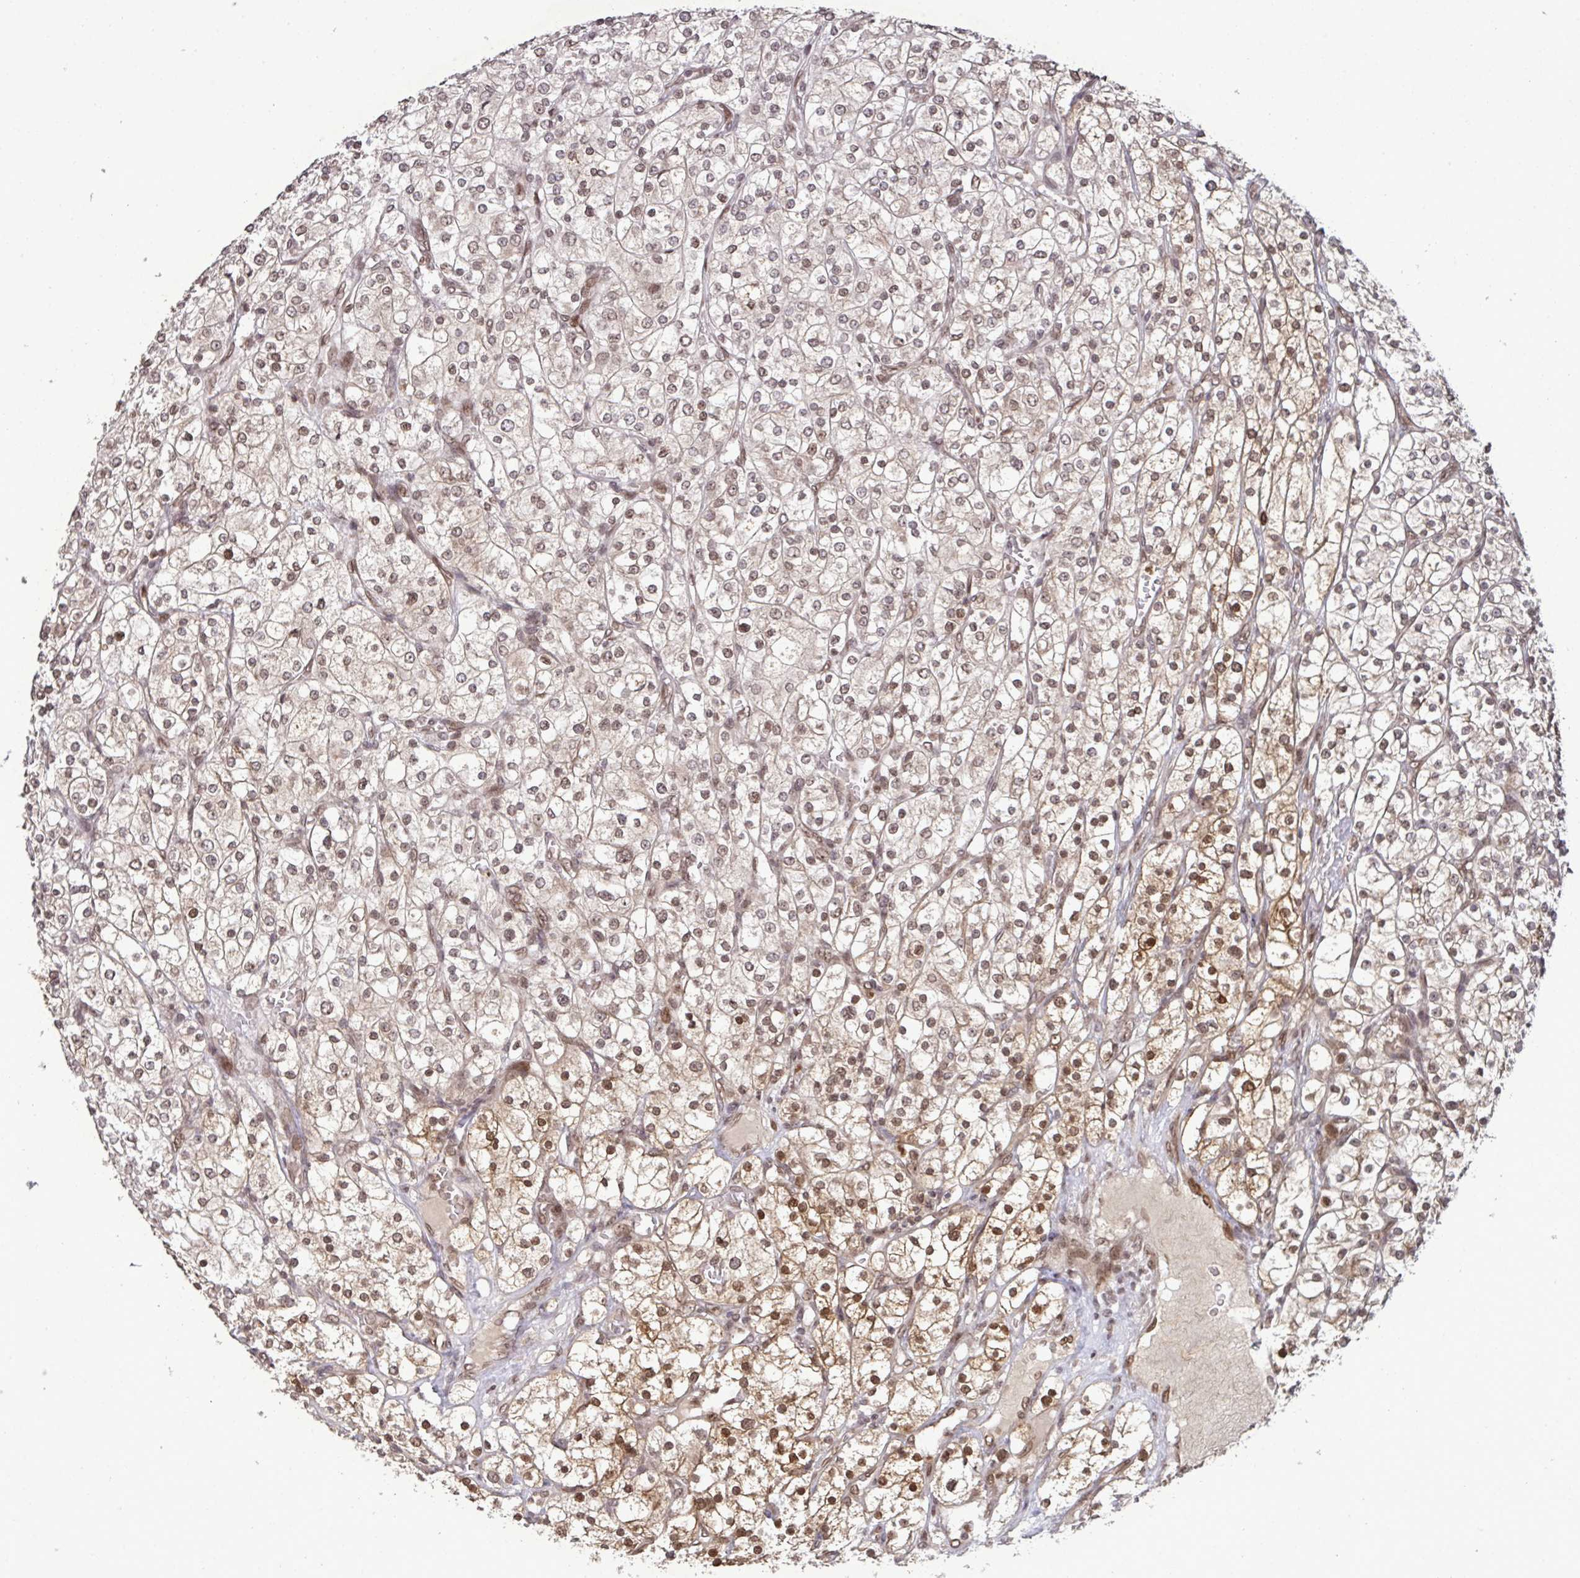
{"staining": {"intensity": "moderate", "quantity": "25%-75%", "location": "cytoplasmic/membranous,nuclear"}, "tissue": "renal cancer", "cell_type": "Tumor cells", "image_type": "cancer", "snomed": [{"axis": "morphology", "description": "Adenocarcinoma, NOS"}, {"axis": "topography", "description": "Kidney"}], "caption": "DAB (3,3'-diaminobenzidine) immunohistochemical staining of adenocarcinoma (renal) exhibits moderate cytoplasmic/membranous and nuclear protein staining in about 25%-75% of tumor cells.", "gene": "UXT", "patient": {"sex": "male", "age": 80}}